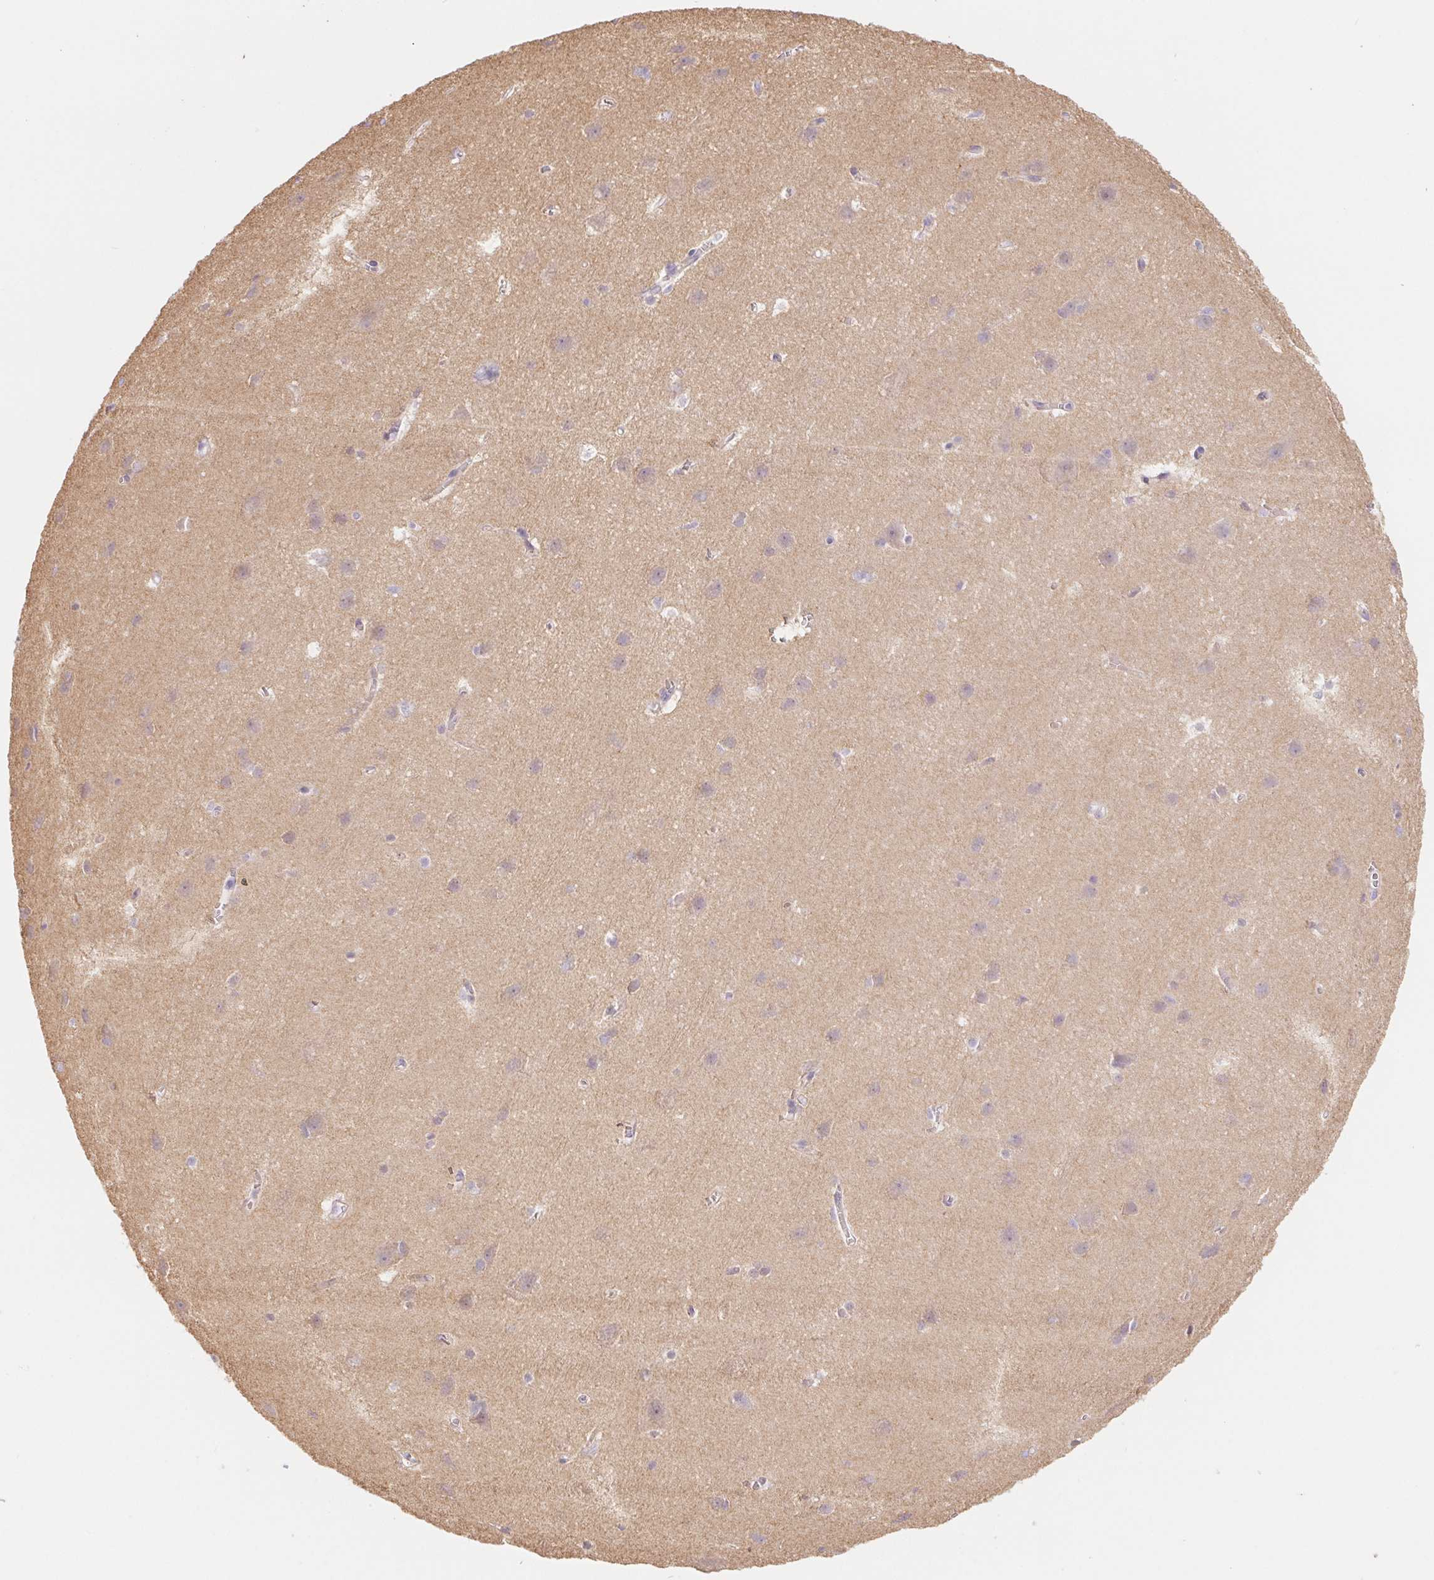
{"staining": {"intensity": "negative", "quantity": "none", "location": "none"}, "tissue": "cerebral cortex", "cell_type": "Endothelial cells", "image_type": "normal", "snomed": [{"axis": "morphology", "description": "Normal tissue, NOS"}, {"axis": "topography", "description": "Cerebral cortex"}], "caption": "Immunohistochemistry image of normal cerebral cortex stained for a protein (brown), which reveals no positivity in endothelial cells. Brightfield microscopy of IHC stained with DAB (brown) and hematoxylin (blue), captured at high magnification.", "gene": "PNLIP", "patient": {"sex": "male", "age": 37}}